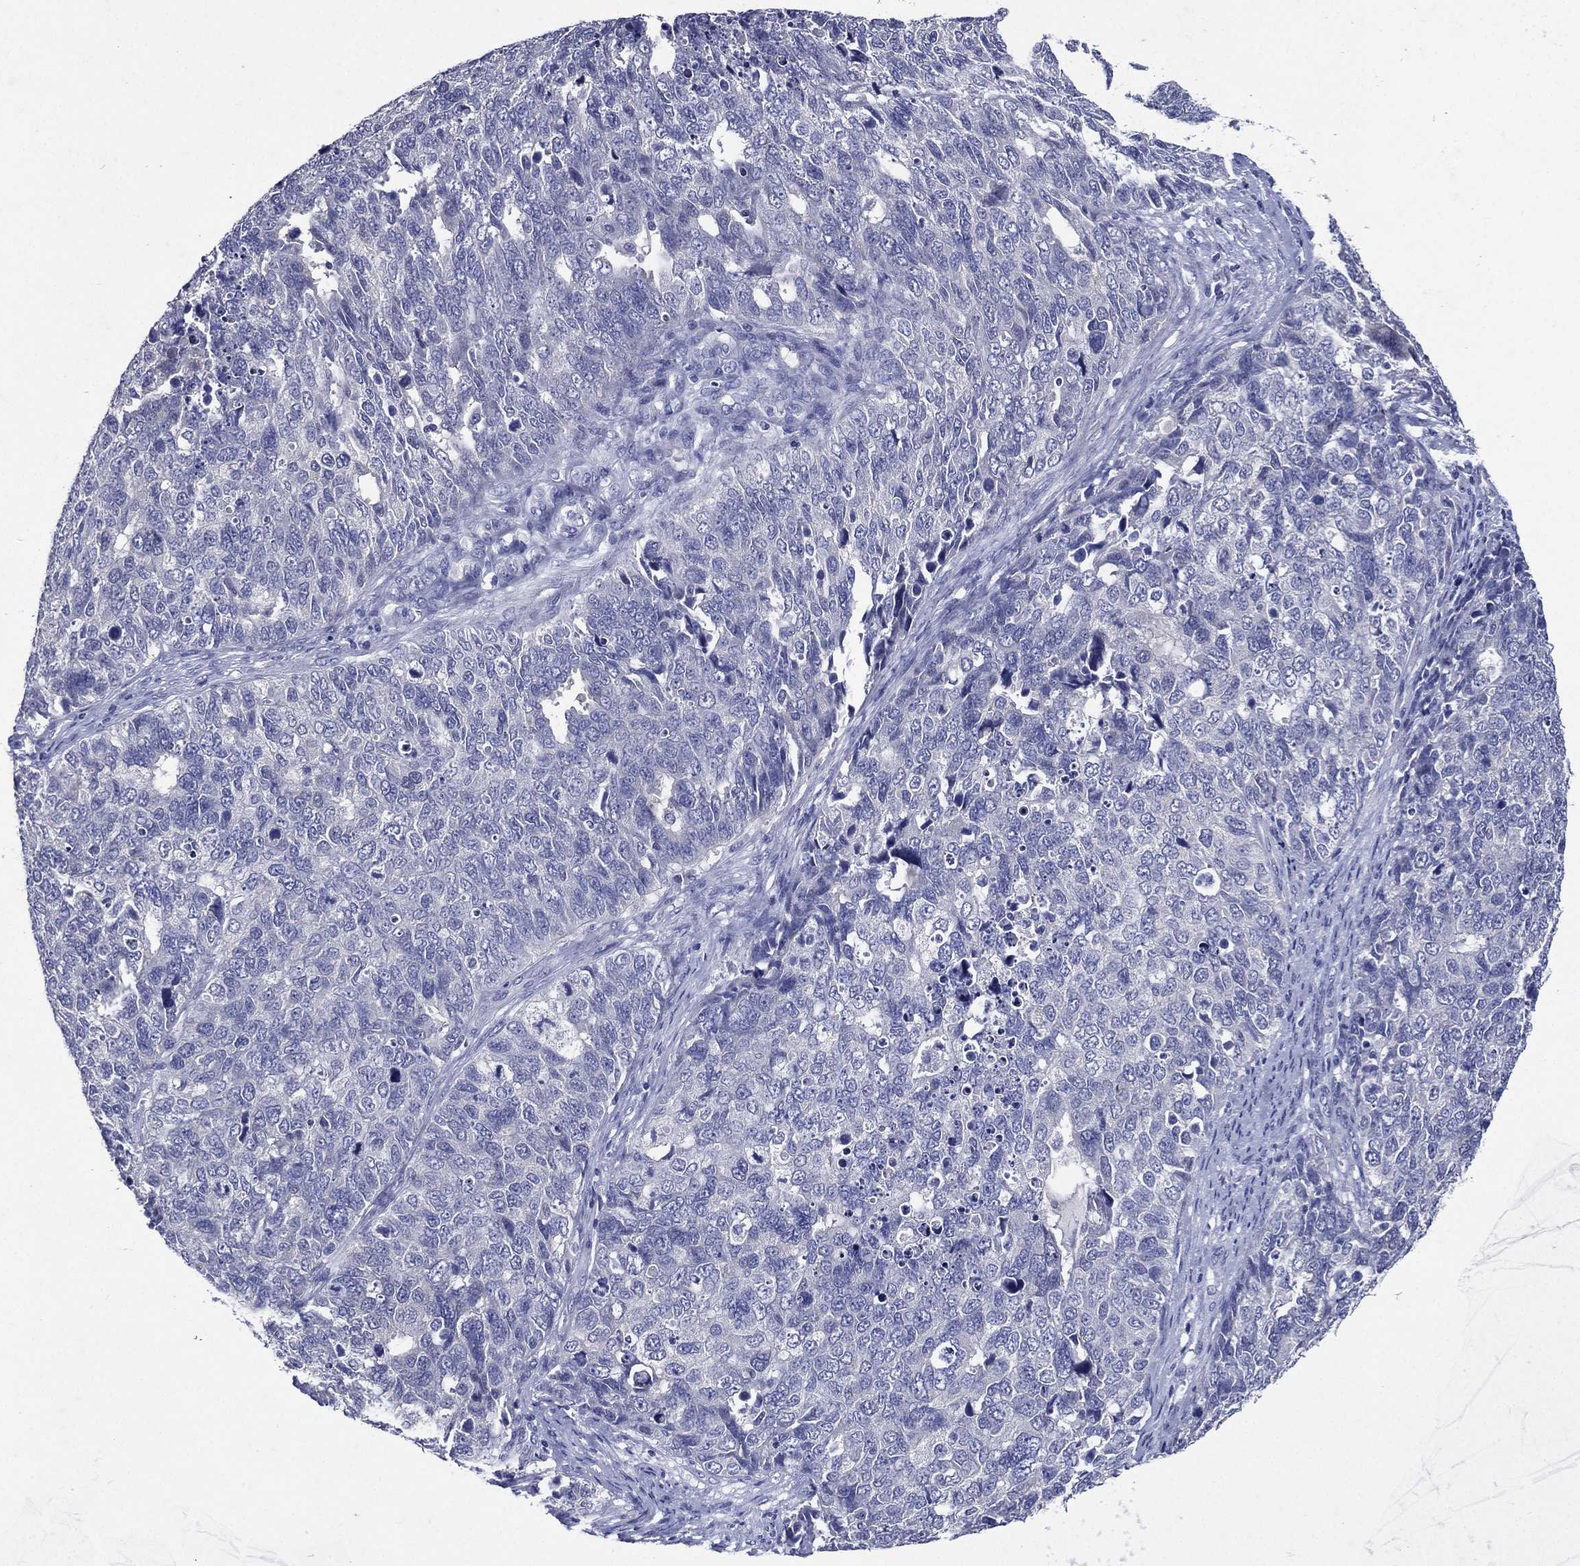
{"staining": {"intensity": "negative", "quantity": "none", "location": "none"}, "tissue": "cervical cancer", "cell_type": "Tumor cells", "image_type": "cancer", "snomed": [{"axis": "morphology", "description": "Squamous cell carcinoma, NOS"}, {"axis": "topography", "description": "Cervix"}], "caption": "DAB (3,3'-diaminobenzidine) immunohistochemical staining of cervical cancer shows no significant positivity in tumor cells.", "gene": "TGM1", "patient": {"sex": "female", "age": 63}}